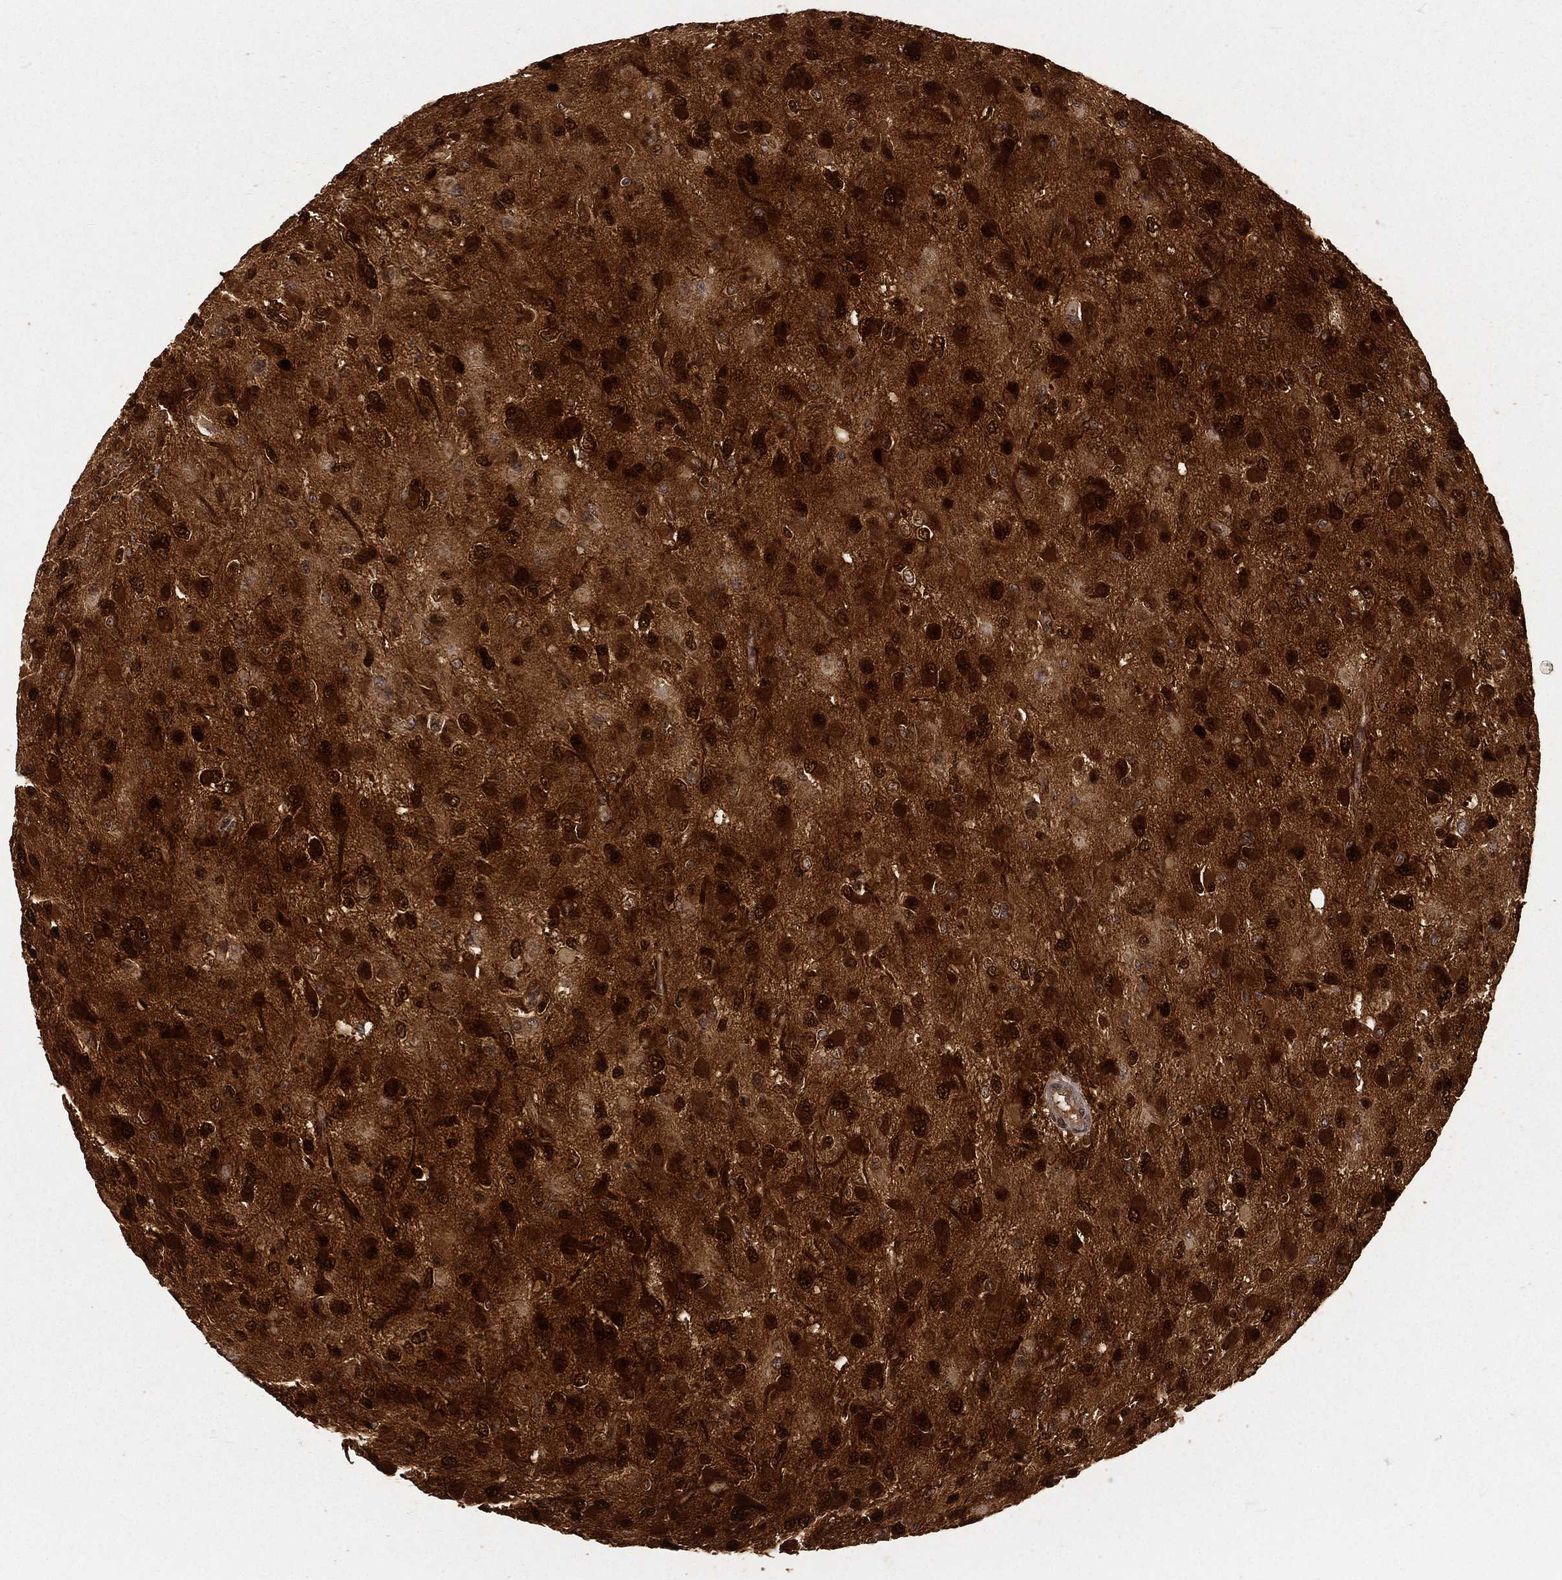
{"staining": {"intensity": "strong", "quantity": ">75%", "location": "cytoplasmic/membranous,nuclear"}, "tissue": "glioma", "cell_type": "Tumor cells", "image_type": "cancer", "snomed": [{"axis": "morphology", "description": "Glioma, malignant, High grade"}, {"axis": "topography", "description": "Cerebral cortex"}], "caption": "High-magnification brightfield microscopy of glioma stained with DAB (brown) and counterstained with hematoxylin (blue). tumor cells exhibit strong cytoplasmic/membranous and nuclear positivity is appreciated in about>75% of cells. Nuclei are stained in blue.", "gene": "MAPK1", "patient": {"sex": "male", "age": 35}}